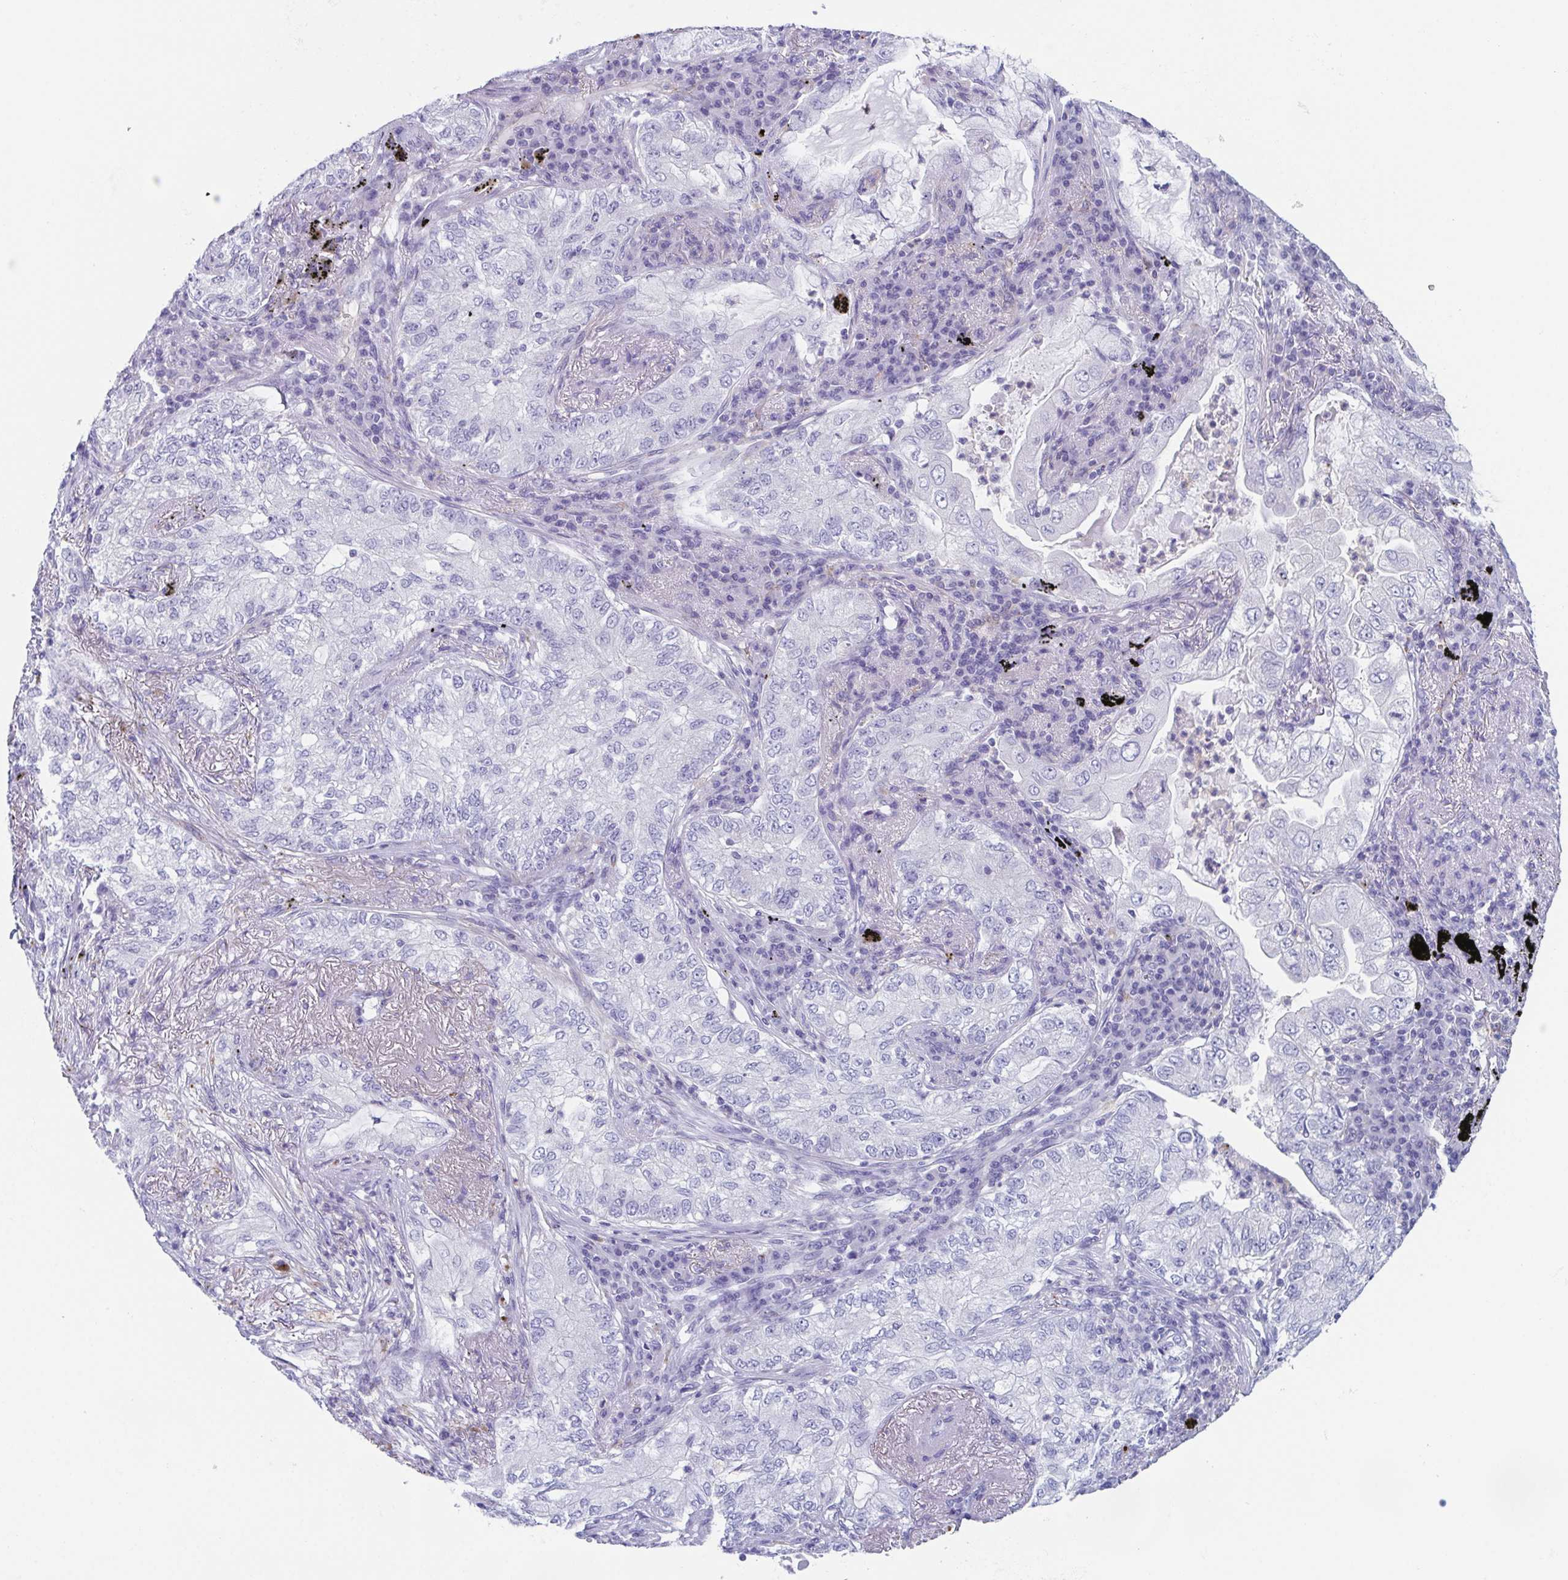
{"staining": {"intensity": "negative", "quantity": "none", "location": "none"}, "tissue": "lung cancer", "cell_type": "Tumor cells", "image_type": "cancer", "snomed": [{"axis": "morphology", "description": "Adenocarcinoma, NOS"}, {"axis": "topography", "description": "Lung"}], "caption": "Tumor cells are negative for brown protein staining in lung adenocarcinoma.", "gene": "LYRM2", "patient": {"sex": "female", "age": 73}}